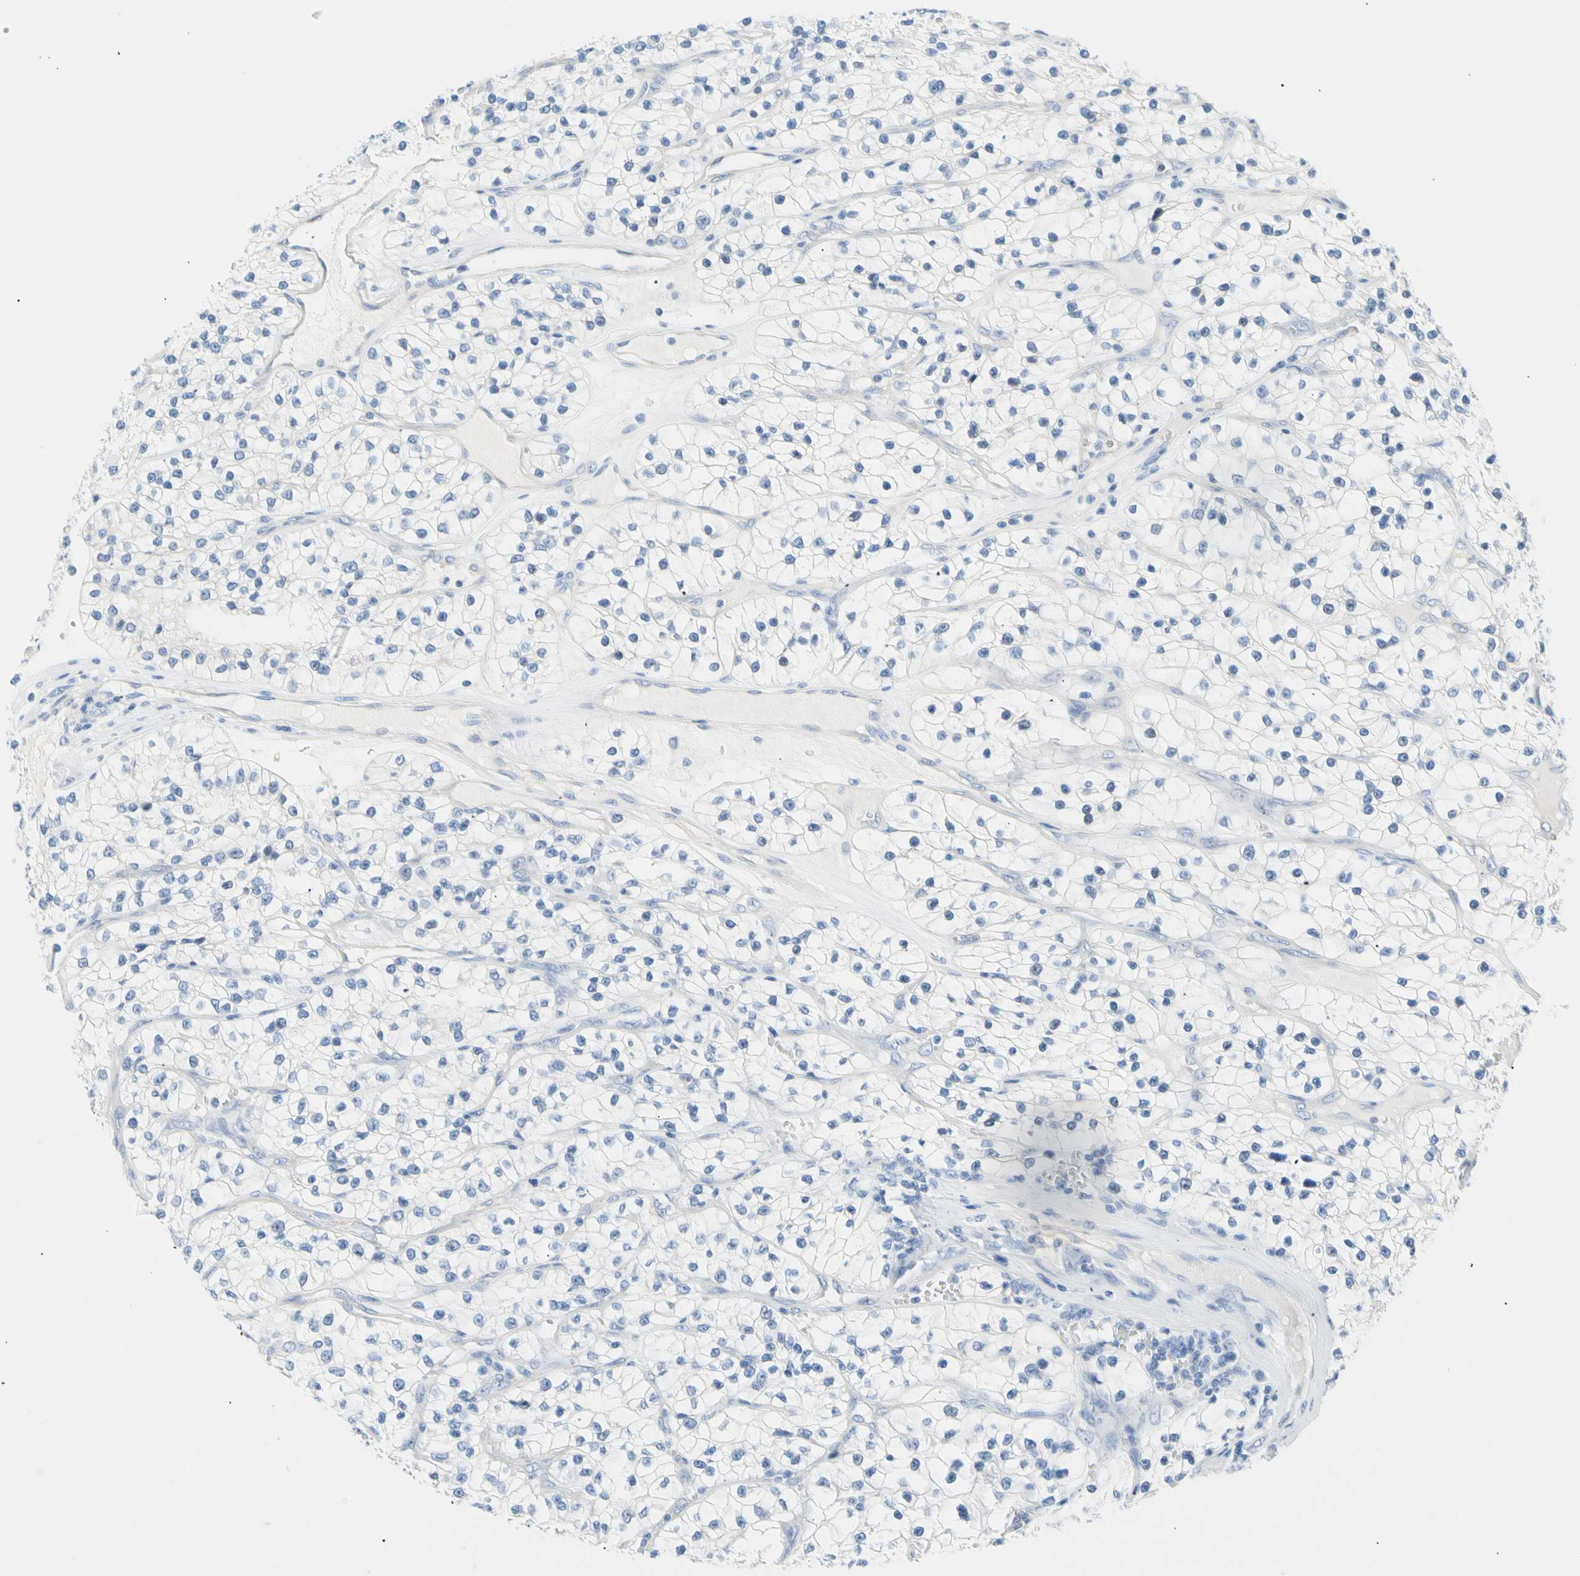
{"staining": {"intensity": "negative", "quantity": "none", "location": "none"}, "tissue": "renal cancer", "cell_type": "Tumor cells", "image_type": "cancer", "snomed": [{"axis": "morphology", "description": "Adenocarcinoma, NOS"}, {"axis": "topography", "description": "Kidney"}], "caption": "Photomicrograph shows no significant protein expression in tumor cells of renal adenocarcinoma.", "gene": "CEL", "patient": {"sex": "female", "age": 57}}